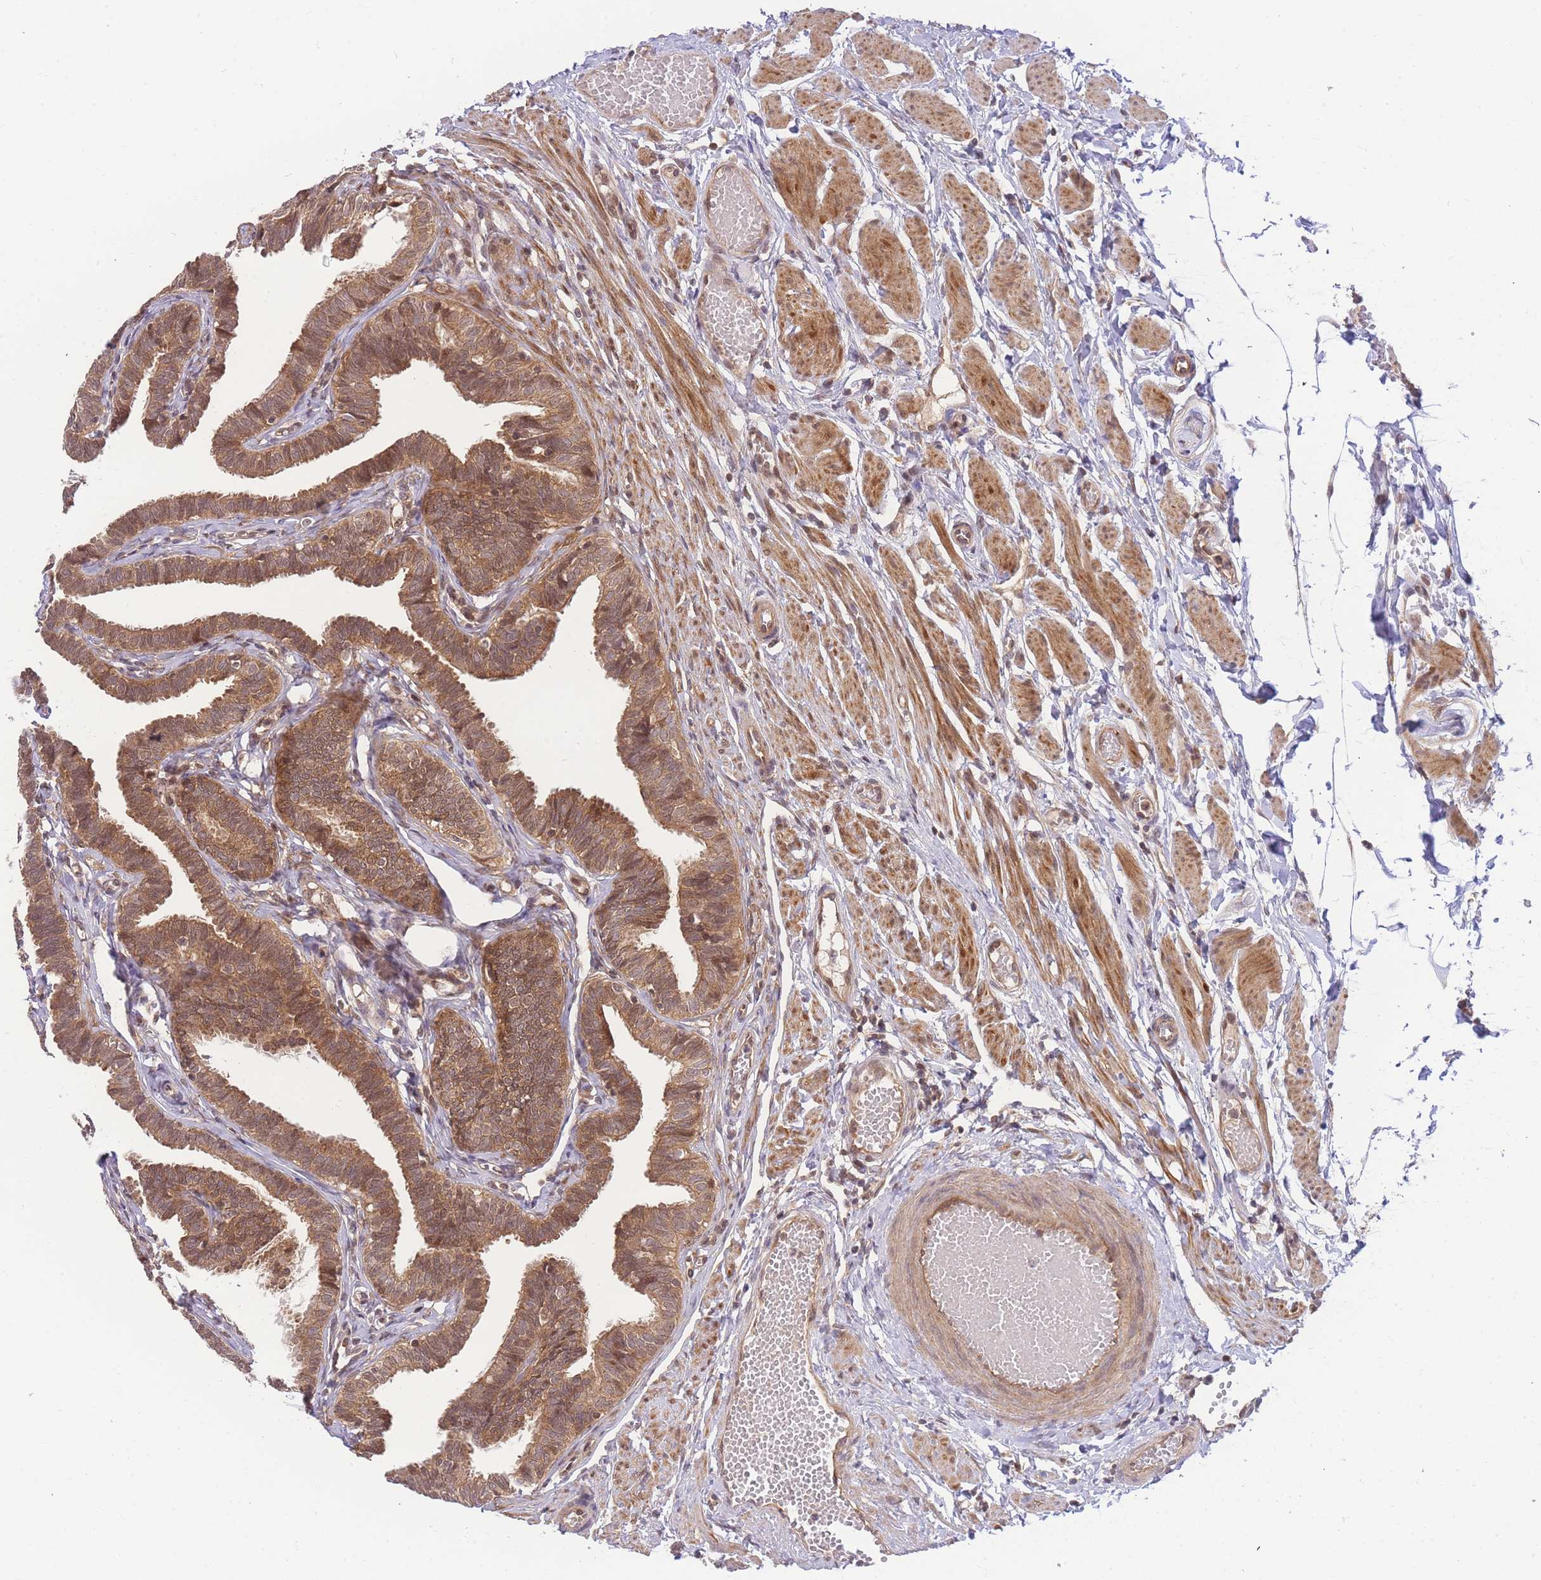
{"staining": {"intensity": "moderate", "quantity": "25%-75%", "location": "cytoplasmic/membranous,nuclear"}, "tissue": "fallopian tube", "cell_type": "Glandular cells", "image_type": "normal", "snomed": [{"axis": "morphology", "description": "Normal tissue, NOS"}, {"axis": "topography", "description": "Fallopian tube"}, {"axis": "topography", "description": "Ovary"}], "caption": "Moderate cytoplasmic/membranous,nuclear protein expression is seen in about 25%-75% of glandular cells in fallopian tube. Immunohistochemistry stains the protein in brown and the nuclei are stained blue.", "gene": "KIAA1191", "patient": {"sex": "female", "age": 23}}